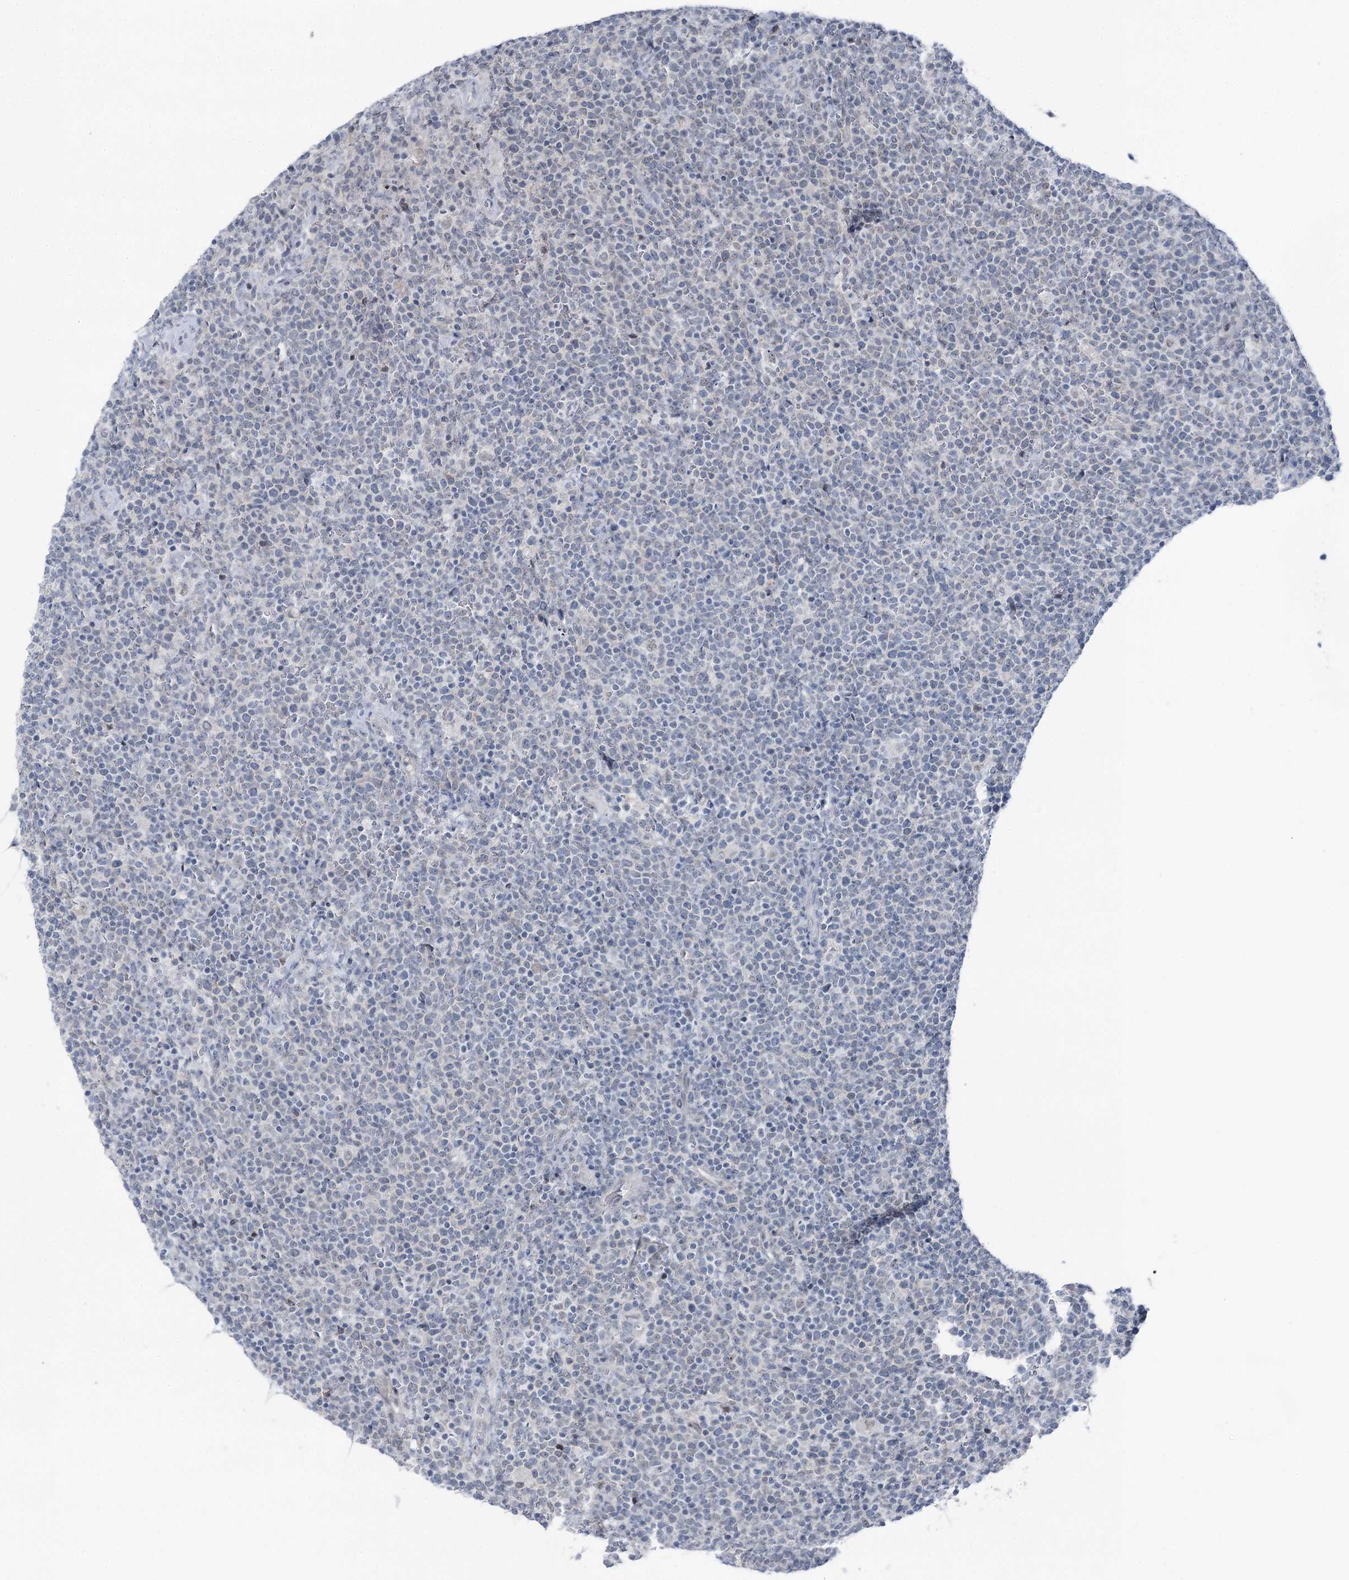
{"staining": {"intensity": "negative", "quantity": "none", "location": "none"}, "tissue": "lymphoma", "cell_type": "Tumor cells", "image_type": "cancer", "snomed": [{"axis": "morphology", "description": "Malignant lymphoma, non-Hodgkin's type, High grade"}, {"axis": "topography", "description": "Lymph node"}], "caption": "Protein analysis of malignant lymphoma, non-Hodgkin's type (high-grade) demonstrates no significant expression in tumor cells. Nuclei are stained in blue.", "gene": "STEEP1", "patient": {"sex": "male", "age": 61}}